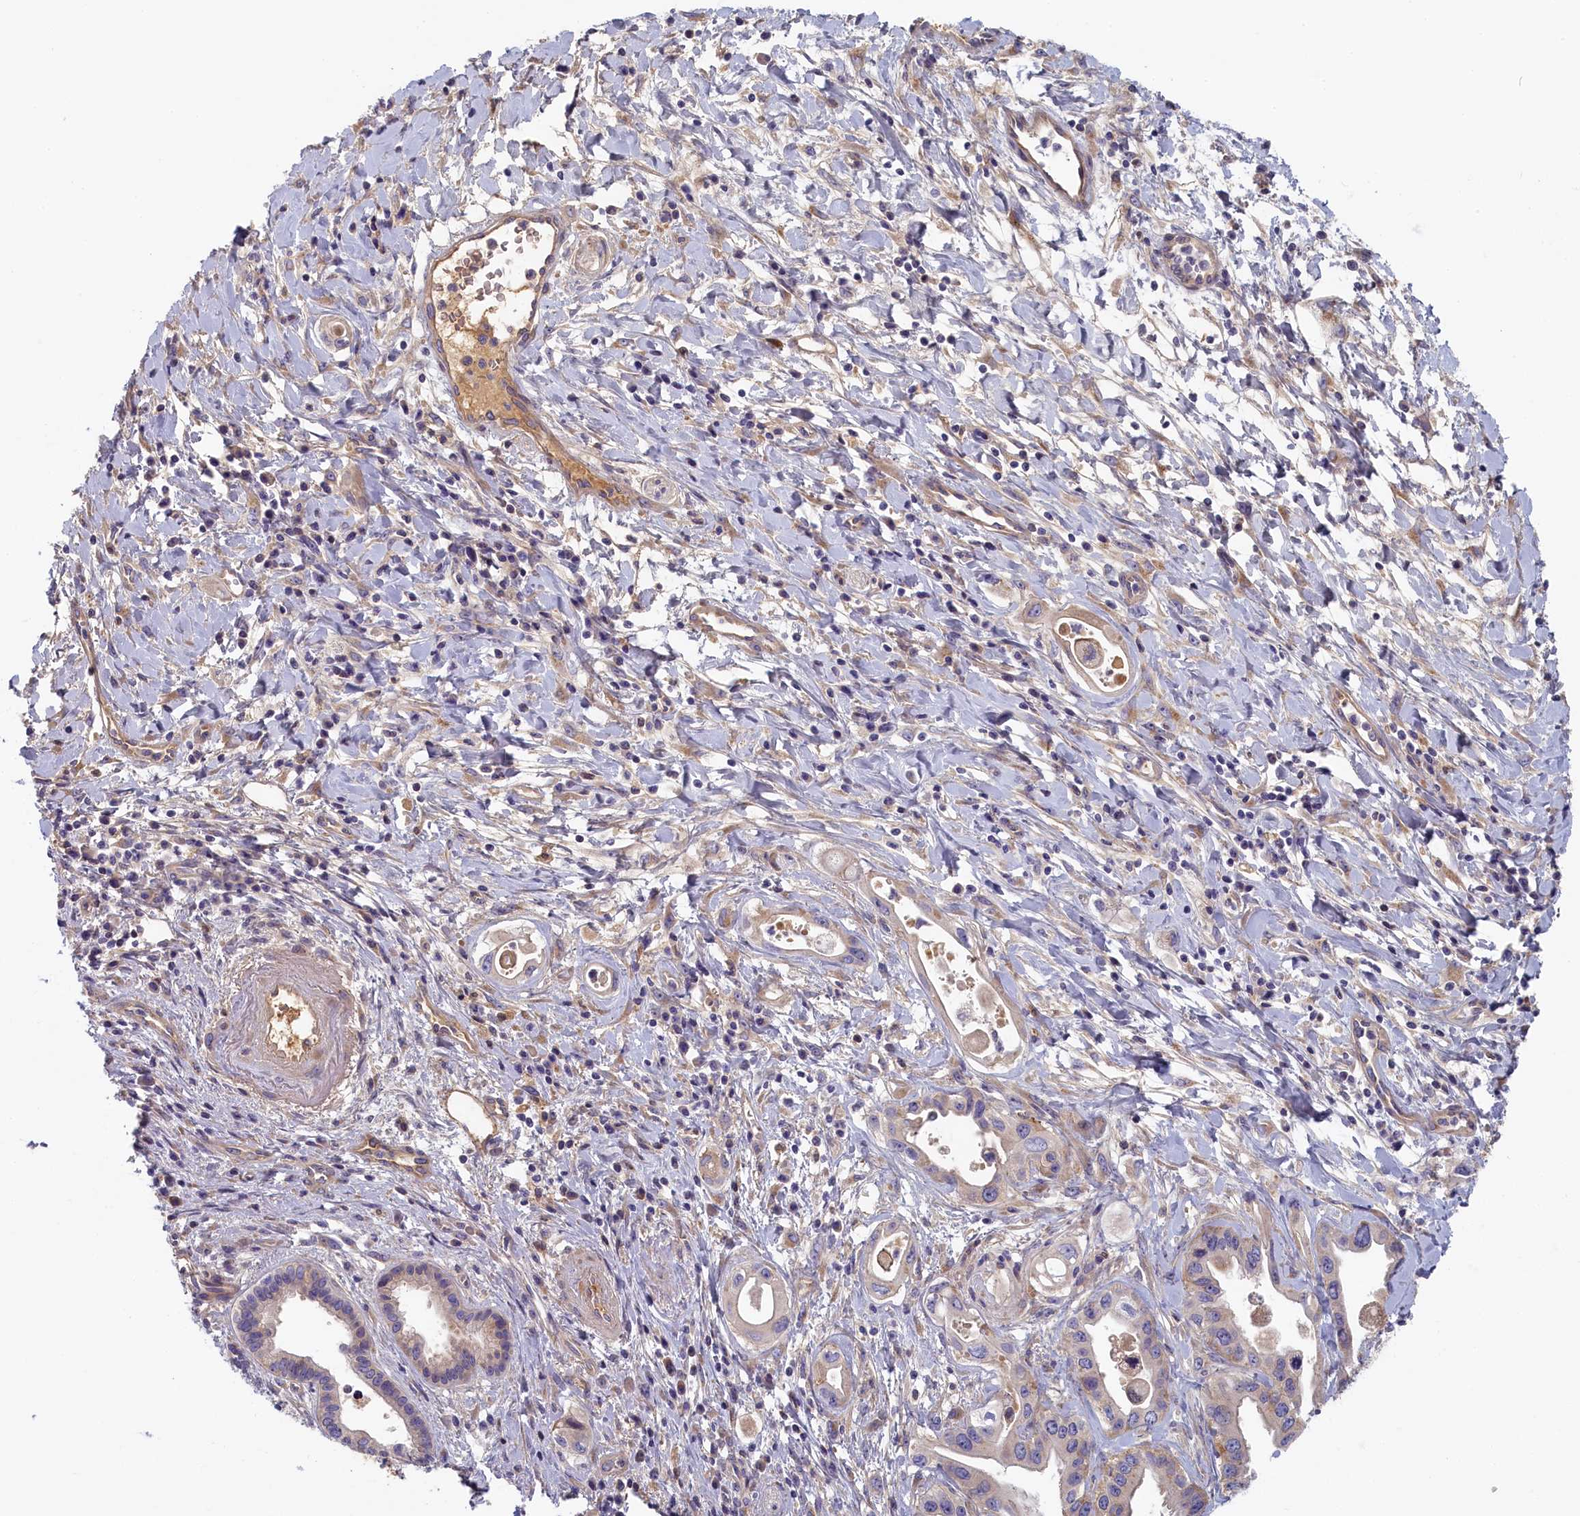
{"staining": {"intensity": "negative", "quantity": "none", "location": "none"}, "tissue": "pancreatic cancer", "cell_type": "Tumor cells", "image_type": "cancer", "snomed": [{"axis": "morphology", "description": "Adenocarcinoma, NOS"}, {"axis": "topography", "description": "Pancreas"}], "caption": "Tumor cells are negative for protein expression in human adenocarcinoma (pancreatic). (DAB (3,3'-diaminobenzidine) IHC with hematoxylin counter stain).", "gene": "STX16", "patient": {"sex": "female", "age": 77}}